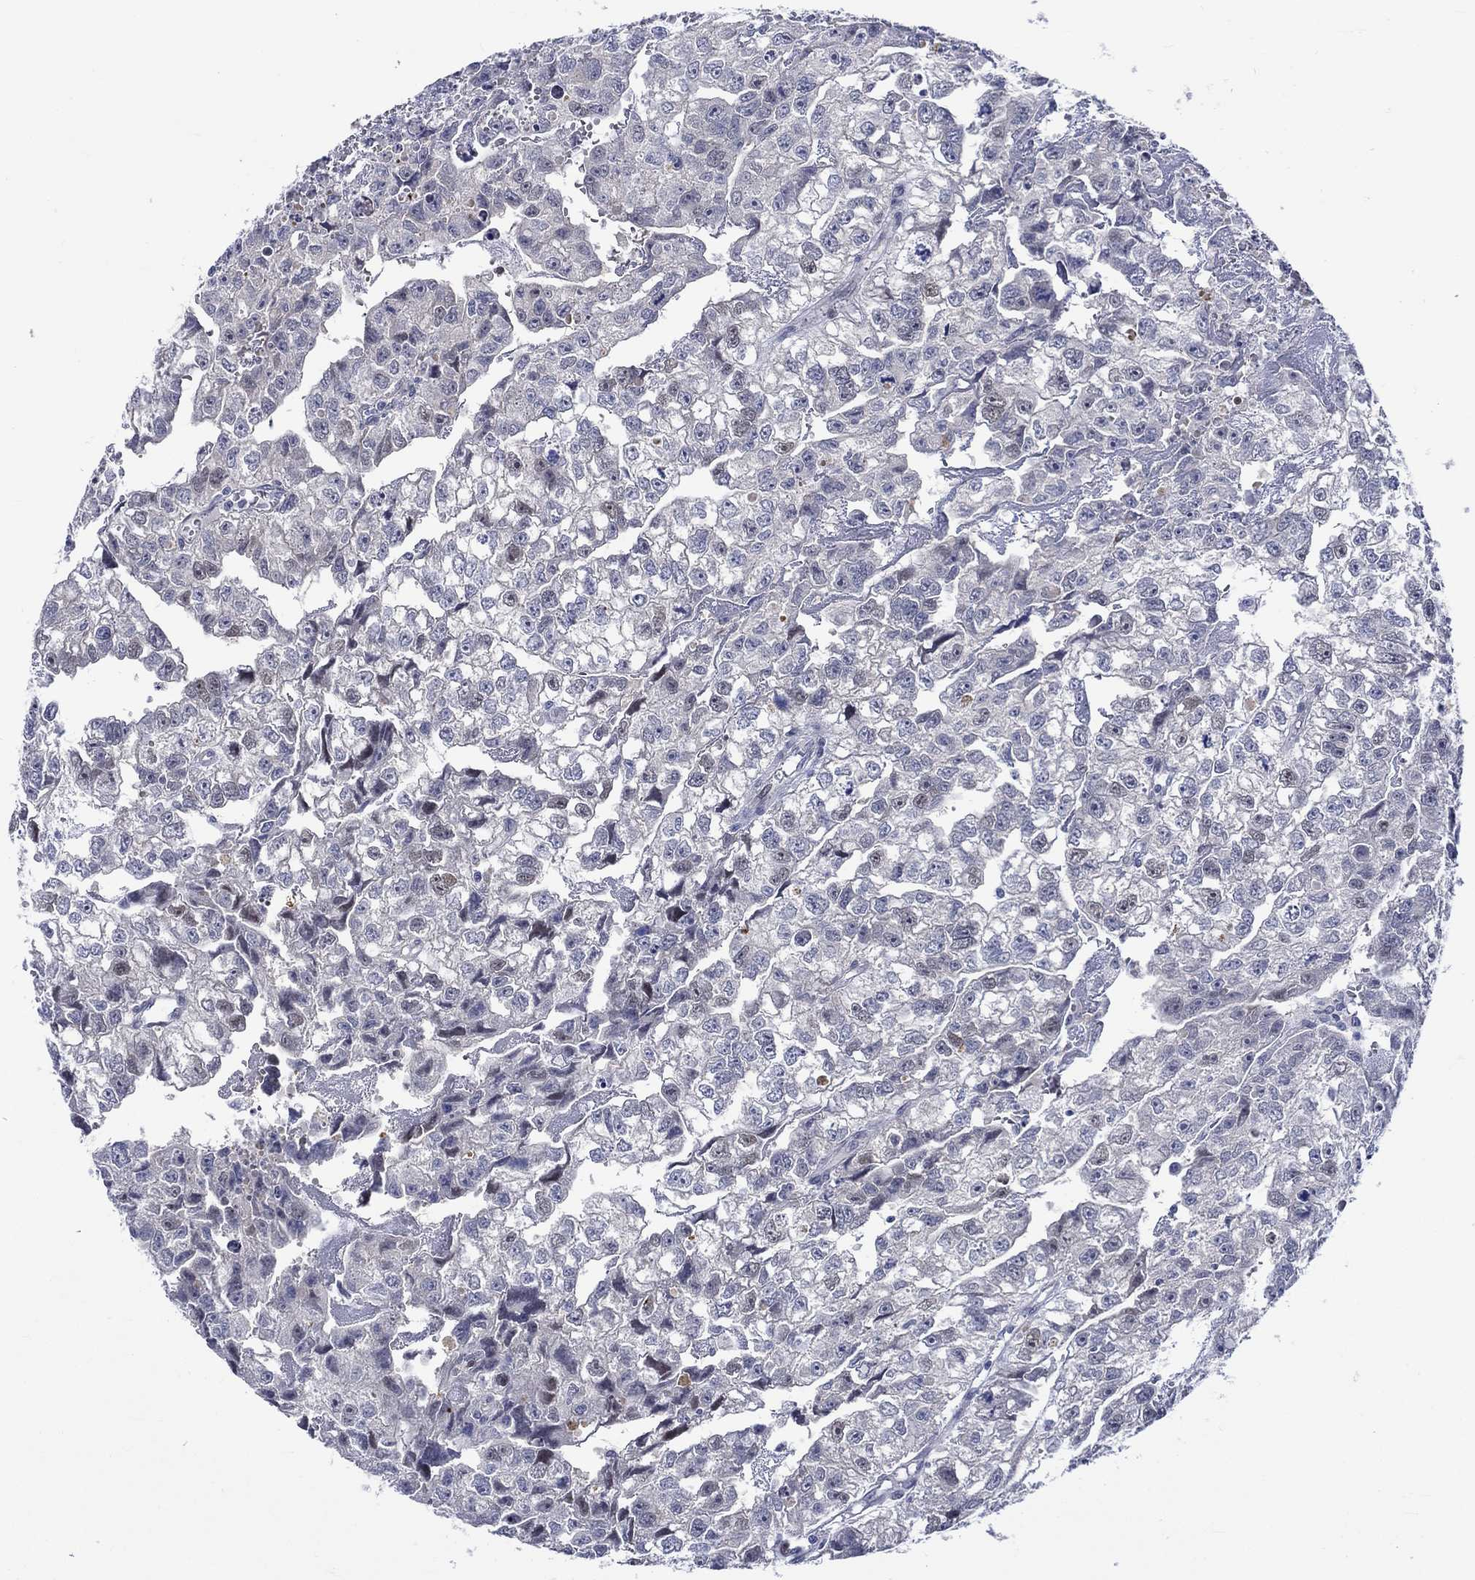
{"staining": {"intensity": "negative", "quantity": "none", "location": "none"}, "tissue": "testis cancer", "cell_type": "Tumor cells", "image_type": "cancer", "snomed": [{"axis": "morphology", "description": "Carcinoma, Embryonal, NOS"}, {"axis": "morphology", "description": "Teratoma, malignant, NOS"}, {"axis": "topography", "description": "Testis"}], "caption": "An IHC micrograph of testis cancer is shown. There is no staining in tumor cells of testis cancer.", "gene": "E2F8", "patient": {"sex": "male", "age": 44}}